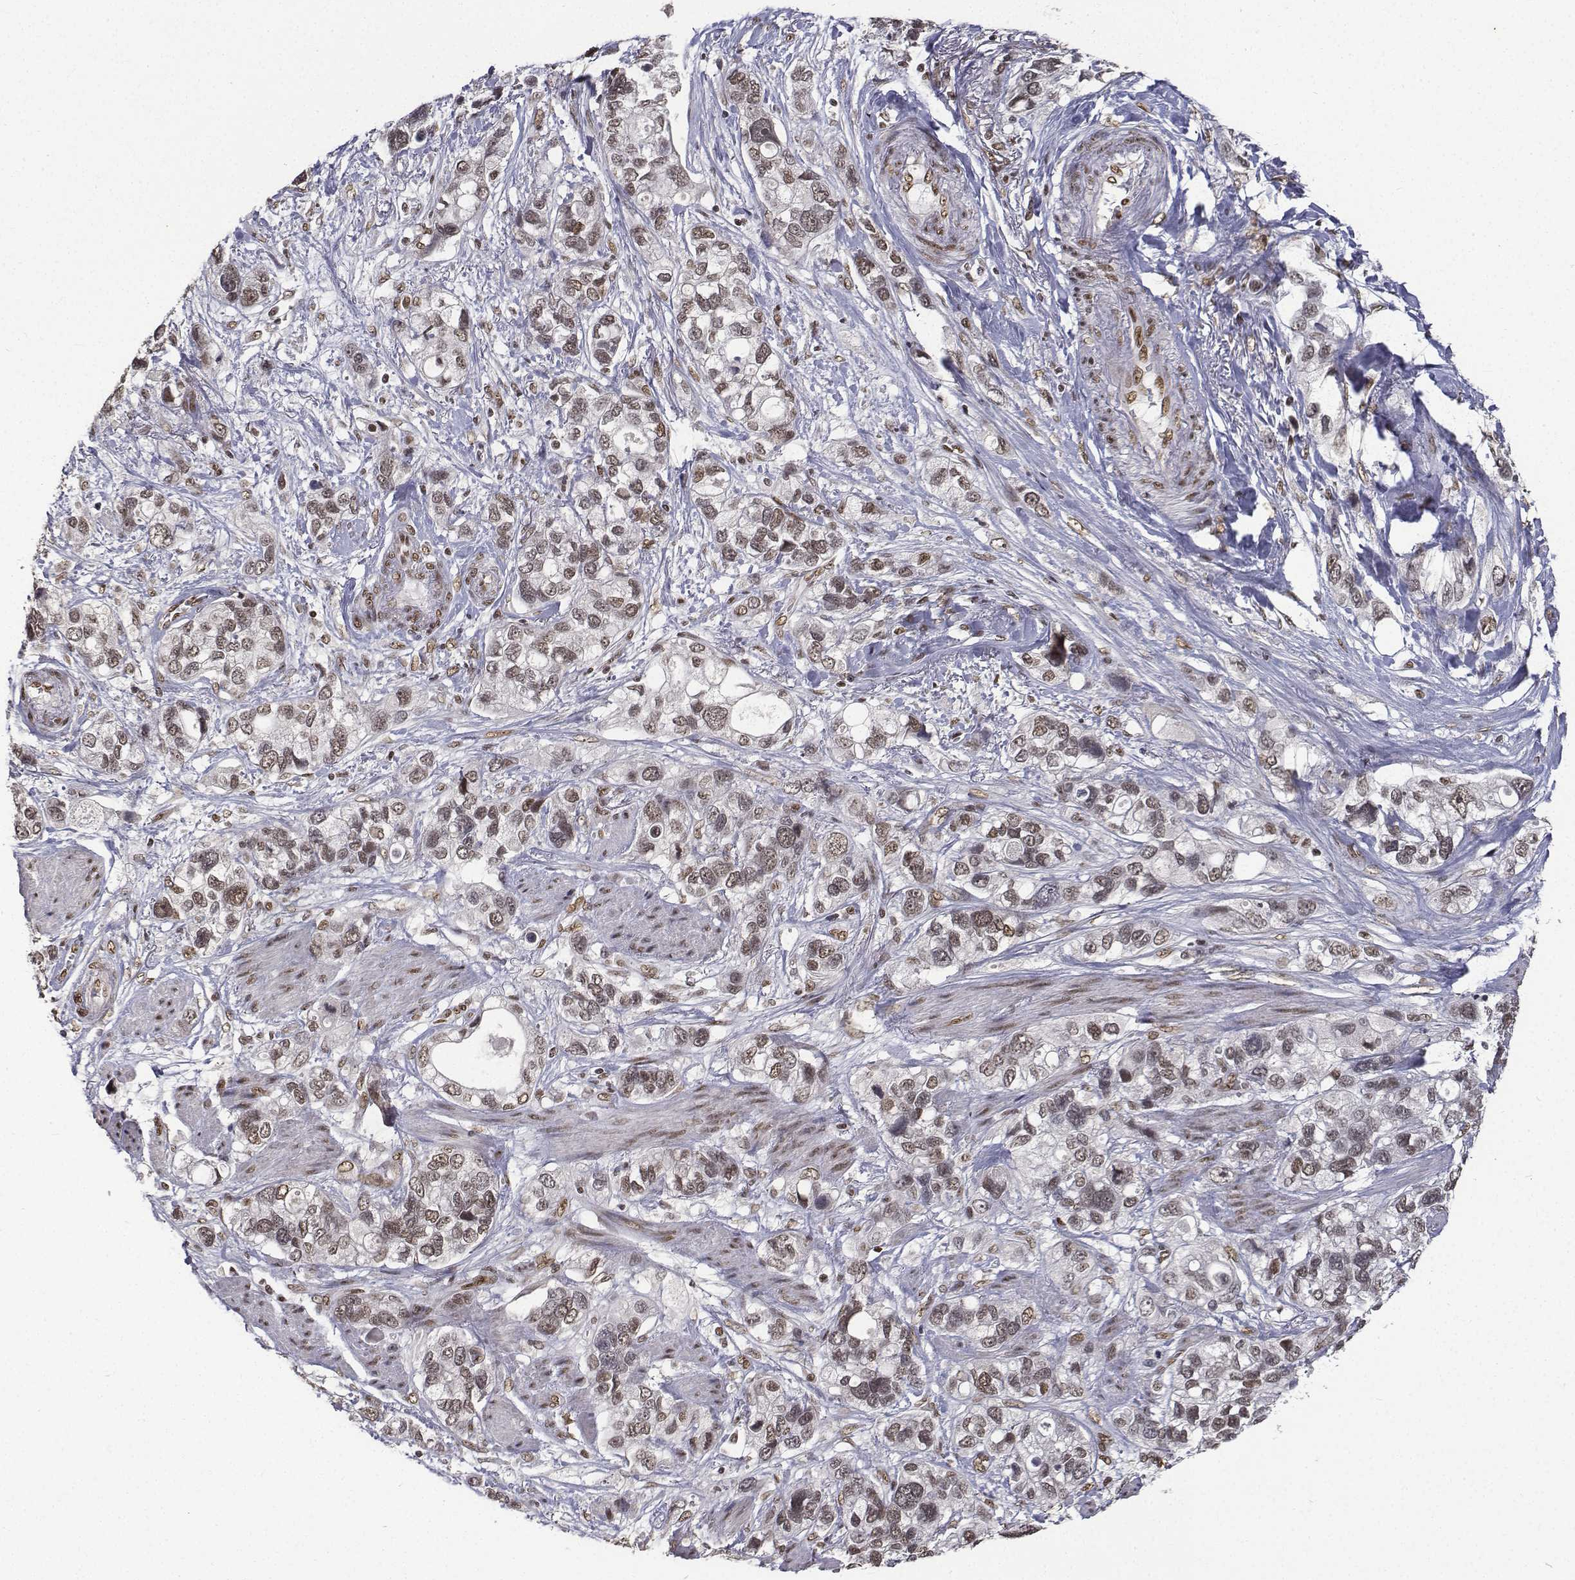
{"staining": {"intensity": "weak", "quantity": "25%-75%", "location": "nuclear"}, "tissue": "stomach cancer", "cell_type": "Tumor cells", "image_type": "cancer", "snomed": [{"axis": "morphology", "description": "Adenocarcinoma, NOS"}, {"axis": "topography", "description": "Stomach, upper"}], "caption": "This is an image of immunohistochemistry staining of stomach adenocarcinoma, which shows weak expression in the nuclear of tumor cells.", "gene": "ATRX", "patient": {"sex": "female", "age": 81}}